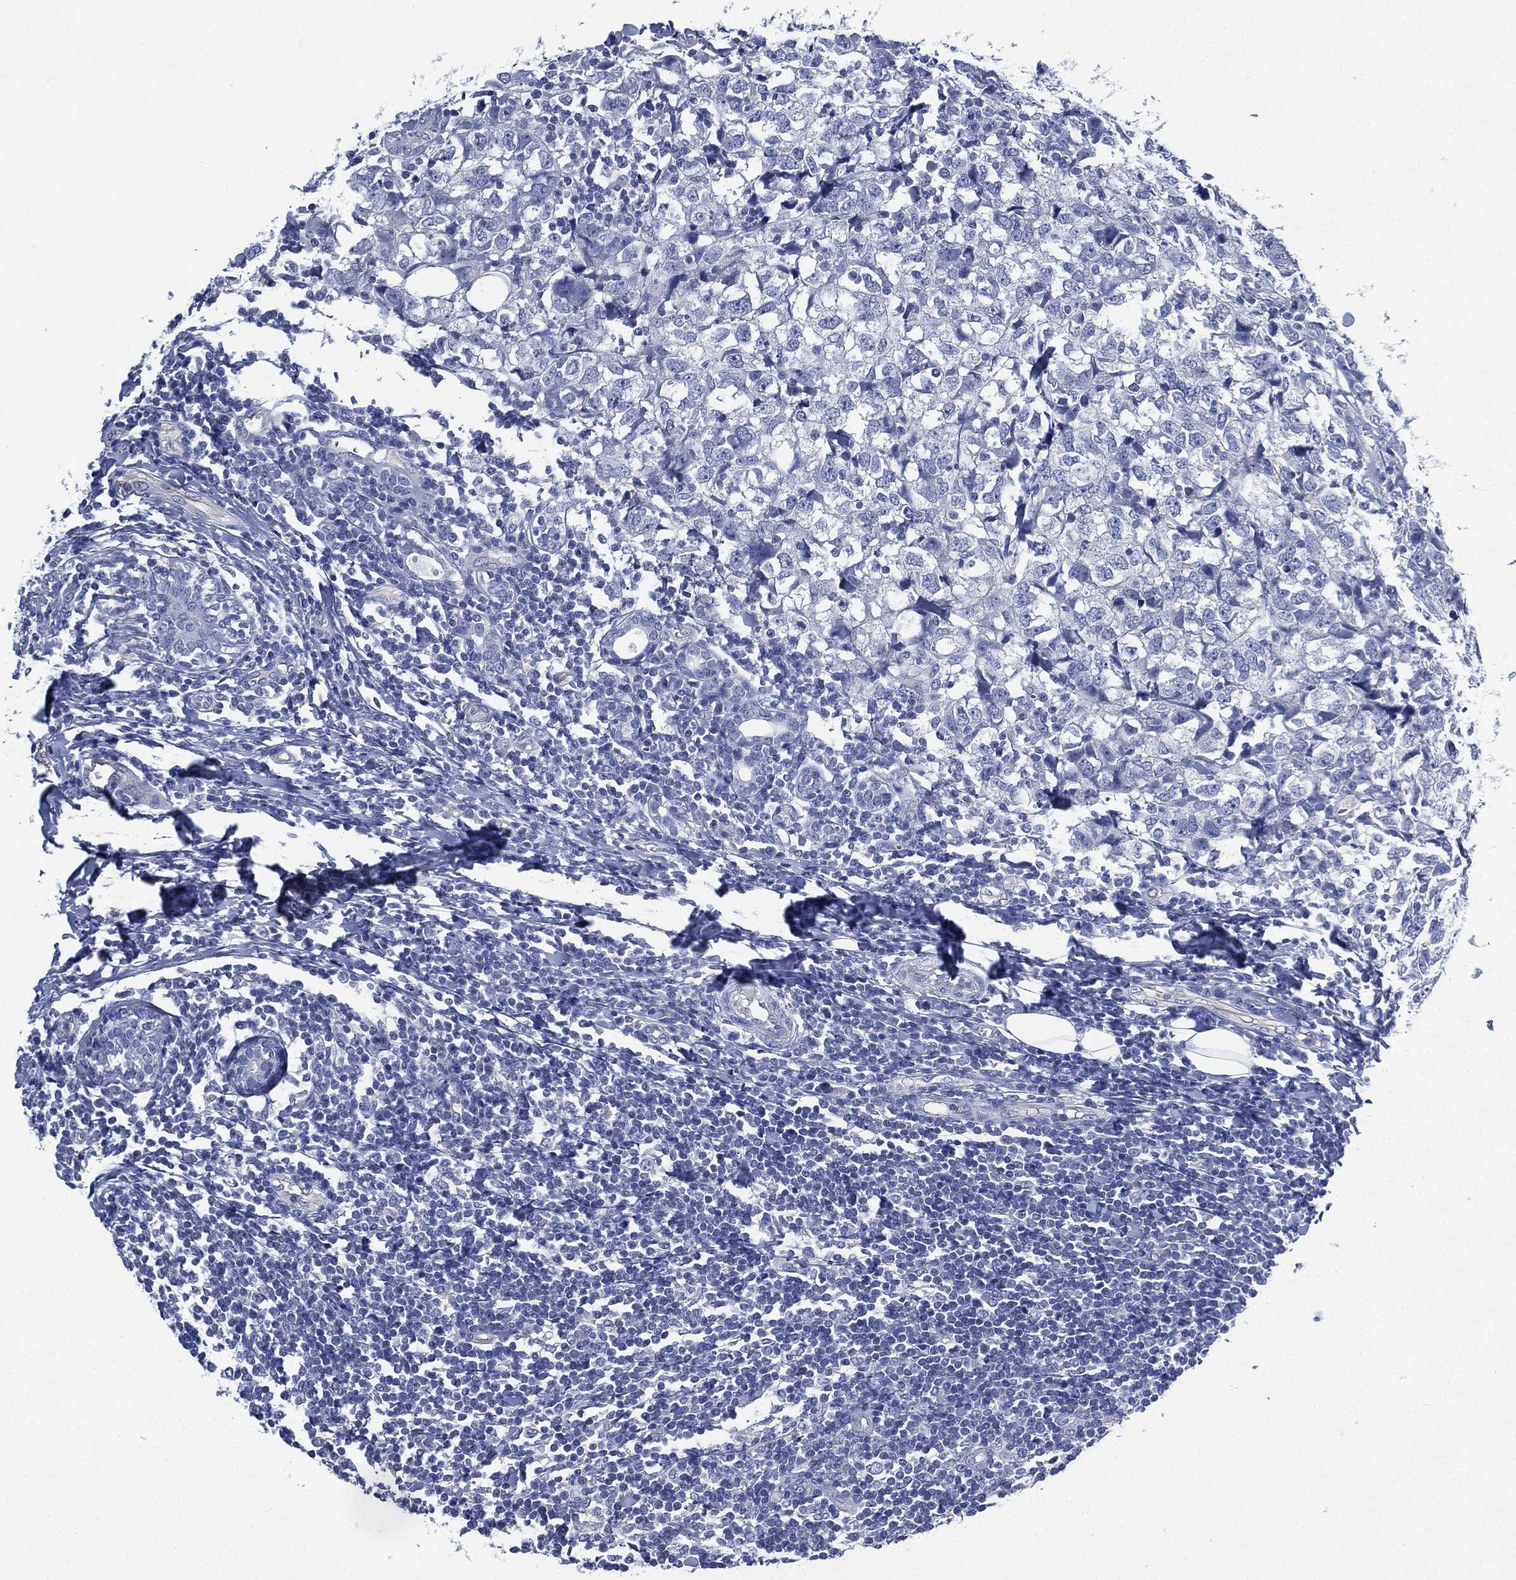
{"staining": {"intensity": "negative", "quantity": "none", "location": "none"}, "tissue": "breast cancer", "cell_type": "Tumor cells", "image_type": "cancer", "snomed": [{"axis": "morphology", "description": "Duct carcinoma"}, {"axis": "topography", "description": "Breast"}], "caption": "Tumor cells are negative for brown protein staining in breast cancer (invasive ductal carcinoma).", "gene": "CCDC70", "patient": {"sex": "female", "age": 30}}